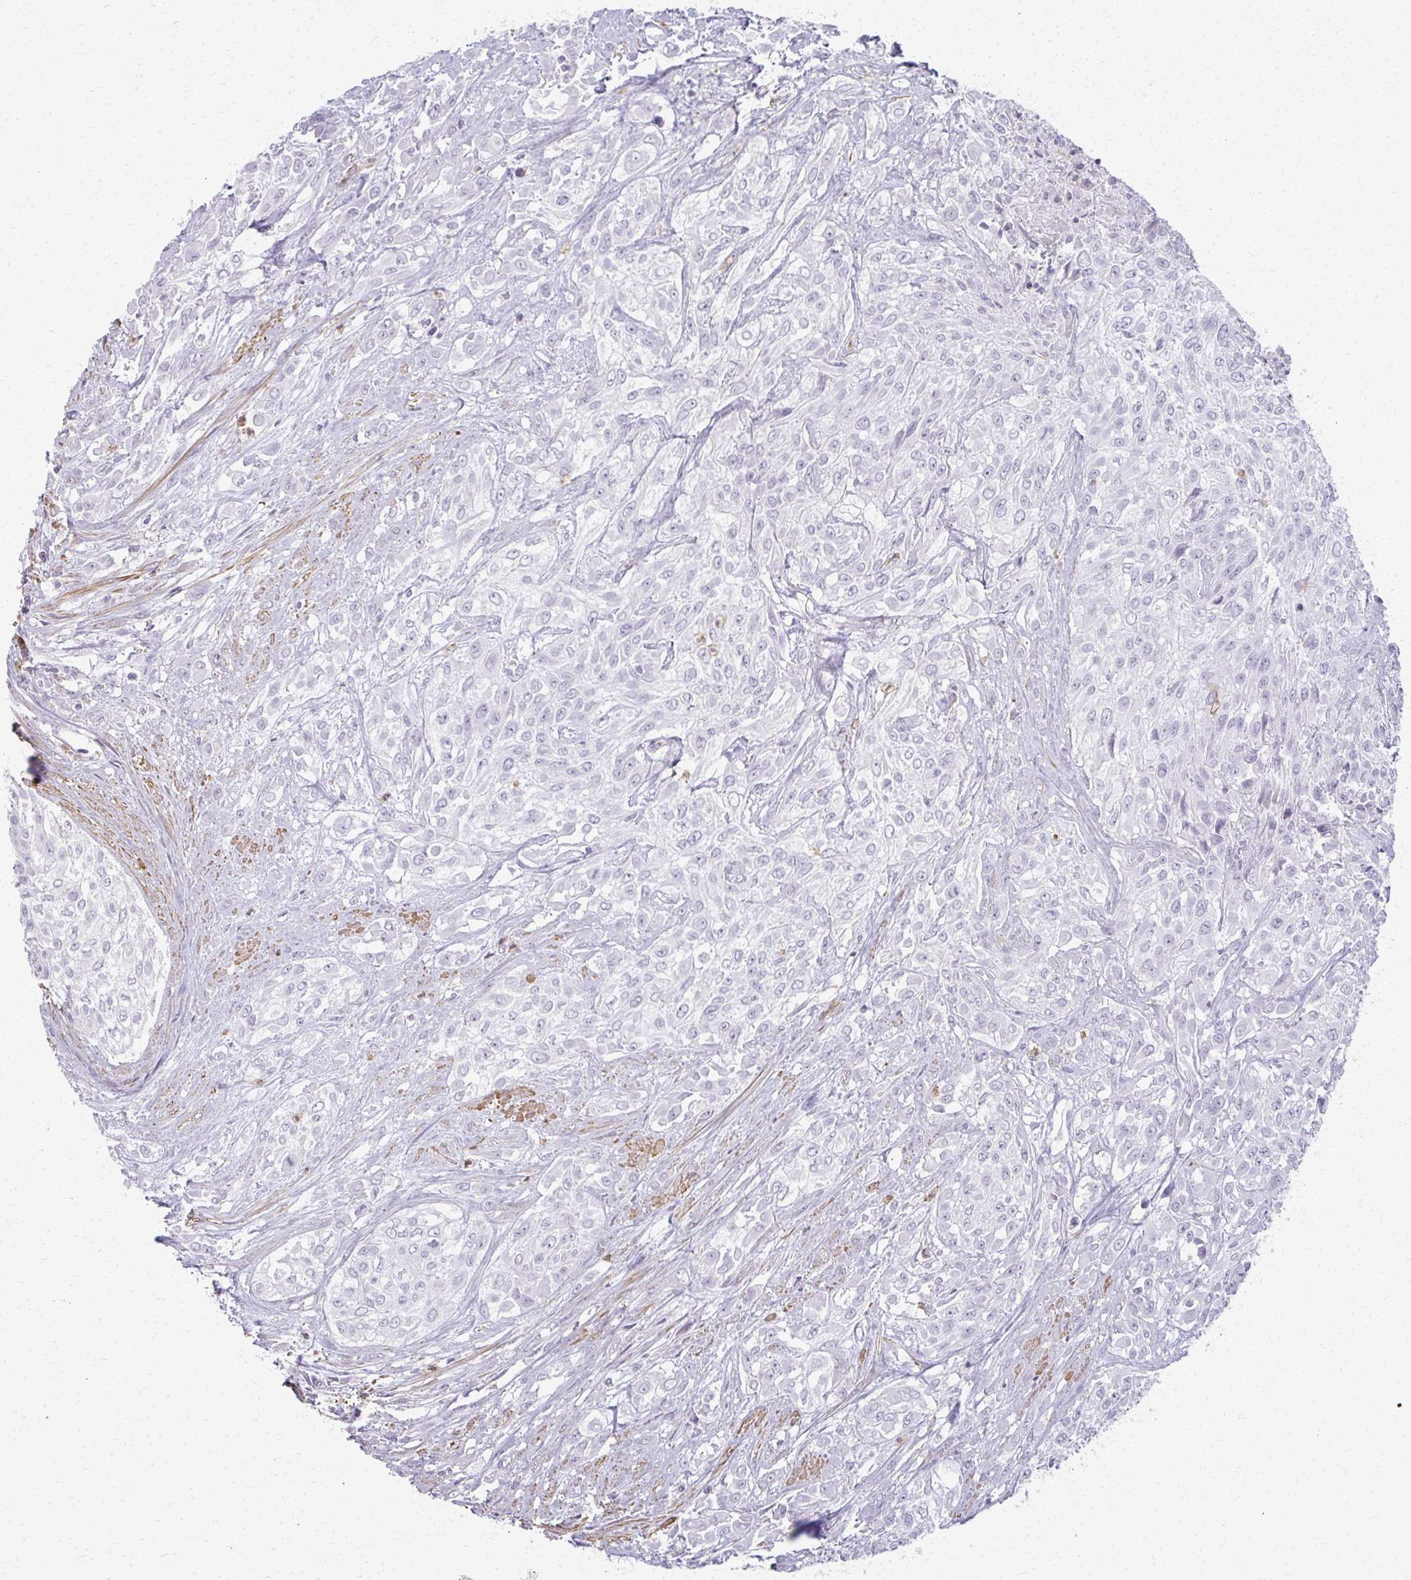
{"staining": {"intensity": "negative", "quantity": "none", "location": "none"}, "tissue": "urothelial cancer", "cell_type": "Tumor cells", "image_type": "cancer", "snomed": [{"axis": "morphology", "description": "Urothelial carcinoma, High grade"}, {"axis": "topography", "description": "Urinary bladder"}], "caption": "There is no significant staining in tumor cells of urothelial cancer.", "gene": "CA3", "patient": {"sex": "male", "age": 57}}